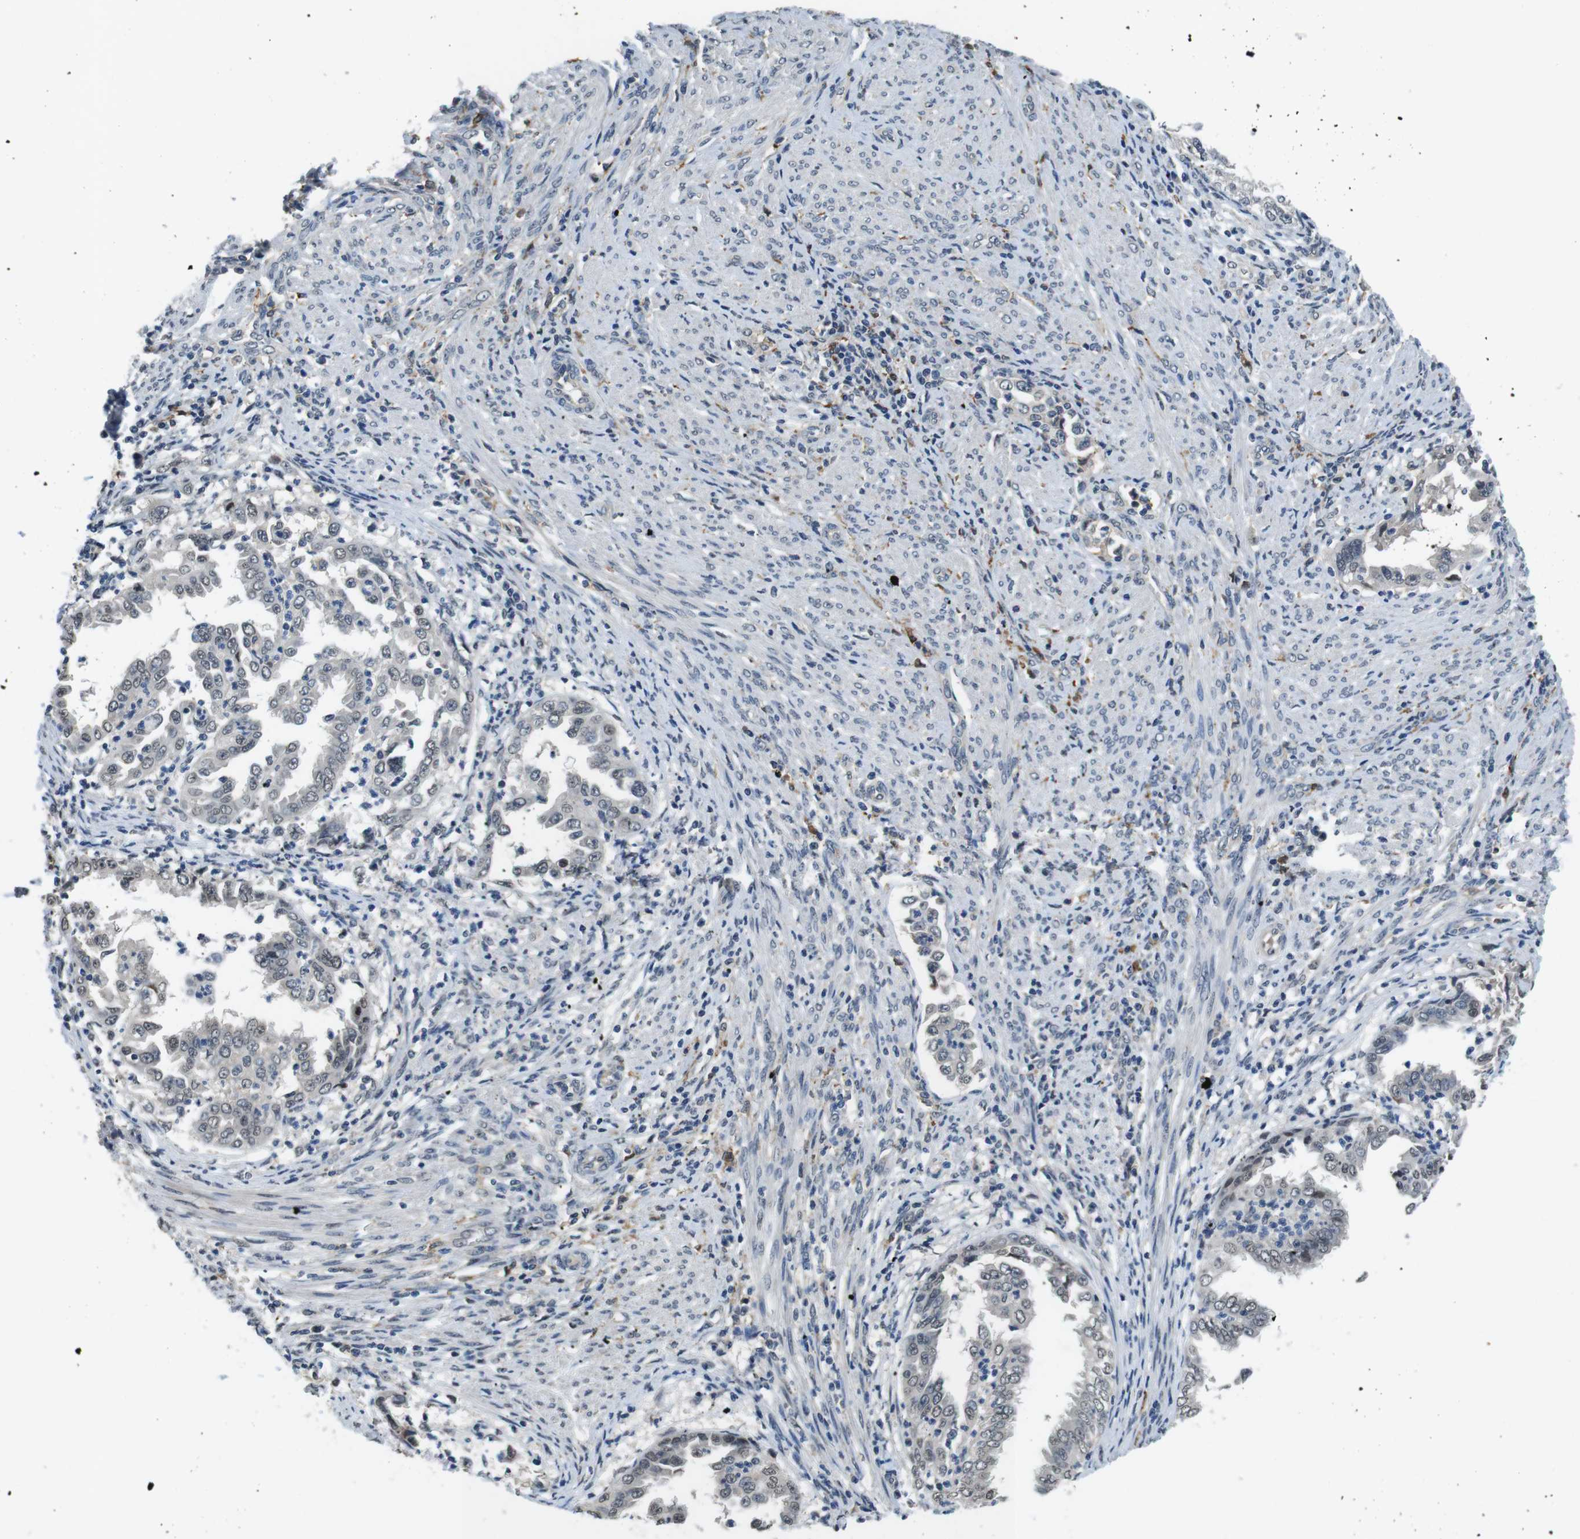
{"staining": {"intensity": "weak", "quantity": "<25%", "location": "nuclear"}, "tissue": "endometrial cancer", "cell_type": "Tumor cells", "image_type": "cancer", "snomed": [{"axis": "morphology", "description": "Adenocarcinoma, NOS"}, {"axis": "topography", "description": "Endometrium"}], "caption": "Immunohistochemistry (IHC) of human endometrial cancer (adenocarcinoma) displays no positivity in tumor cells.", "gene": "CD163L1", "patient": {"sex": "female", "age": 85}}